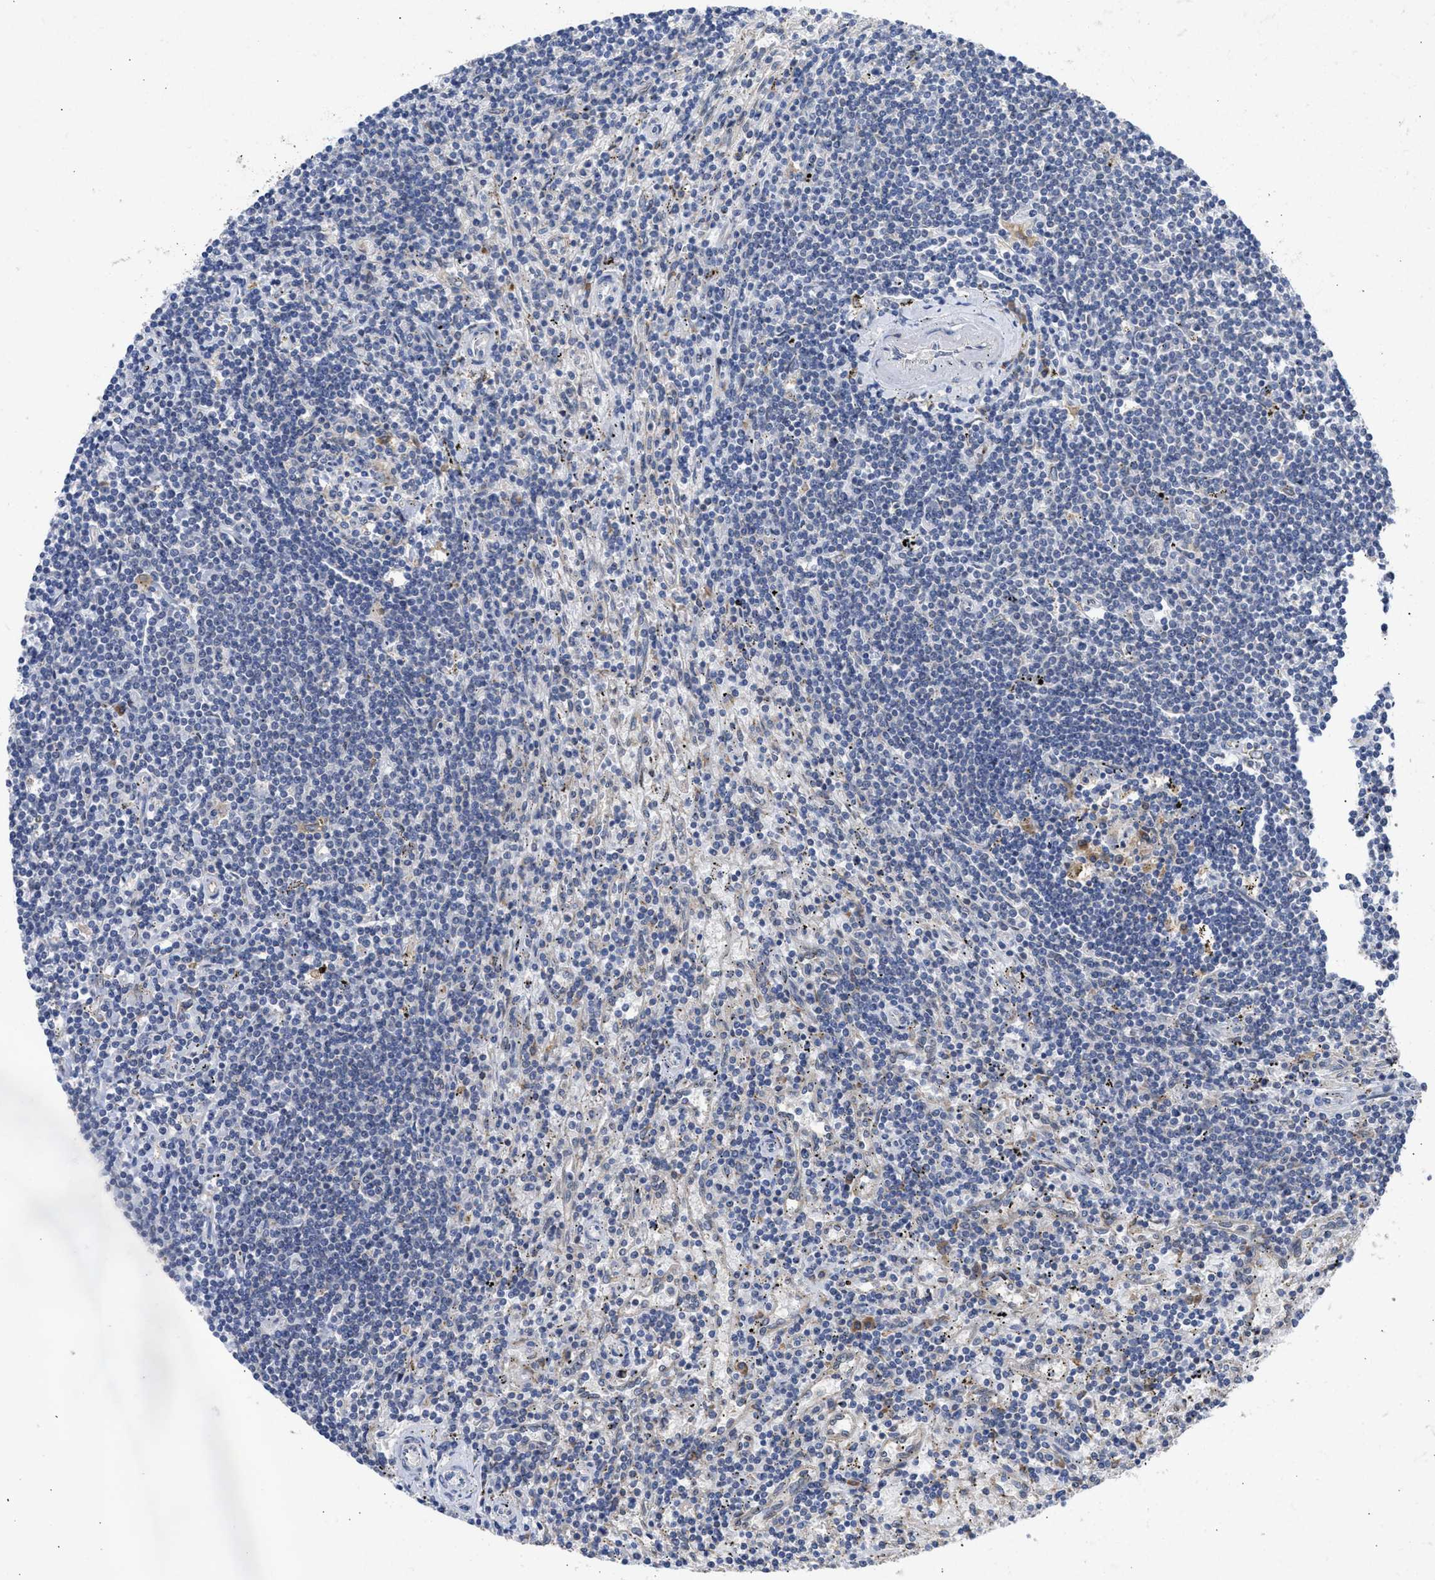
{"staining": {"intensity": "negative", "quantity": "none", "location": "none"}, "tissue": "lymphoma", "cell_type": "Tumor cells", "image_type": "cancer", "snomed": [{"axis": "morphology", "description": "Malignant lymphoma, non-Hodgkin's type, Low grade"}, {"axis": "topography", "description": "Spleen"}], "caption": "Tumor cells show no significant protein expression in lymphoma.", "gene": "TMED1", "patient": {"sex": "male", "age": 76}}